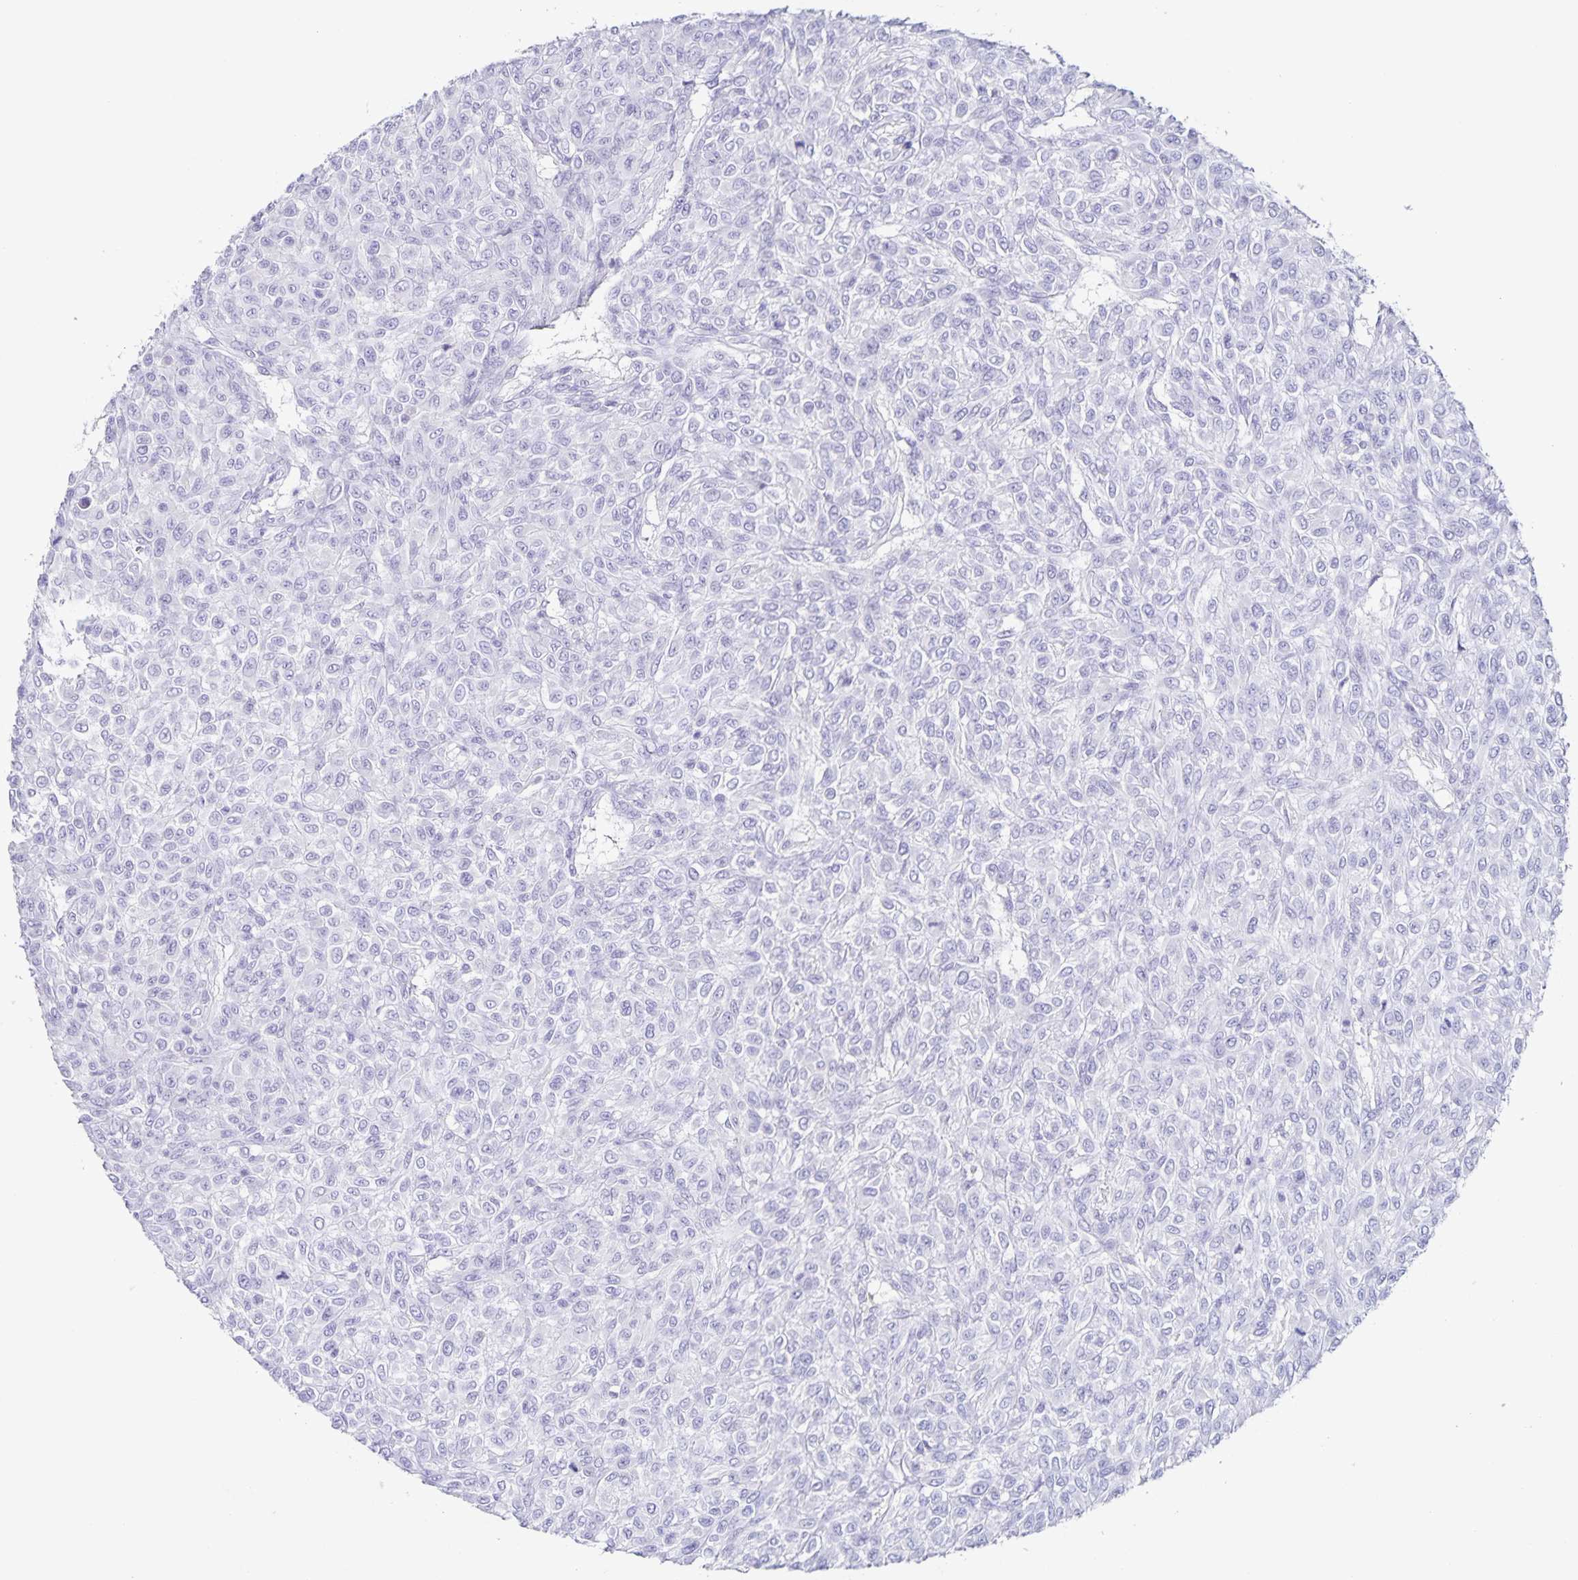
{"staining": {"intensity": "negative", "quantity": "none", "location": "none"}, "tissue": "renal cancer", "cell_type": "Tumor cells", "image_type": "cancer", "snomed": [{"axis": "morphology", "description": "Adenocarcinoma, NOS"}, {"axis": "topography", "description": "Kidney"}], "caption": "Tumor cells are negative for brown protein staining in renal cancer (adenocarcinoma).", "gene": "RPL36A", "patient": {"sex": "male", "age": 58}}